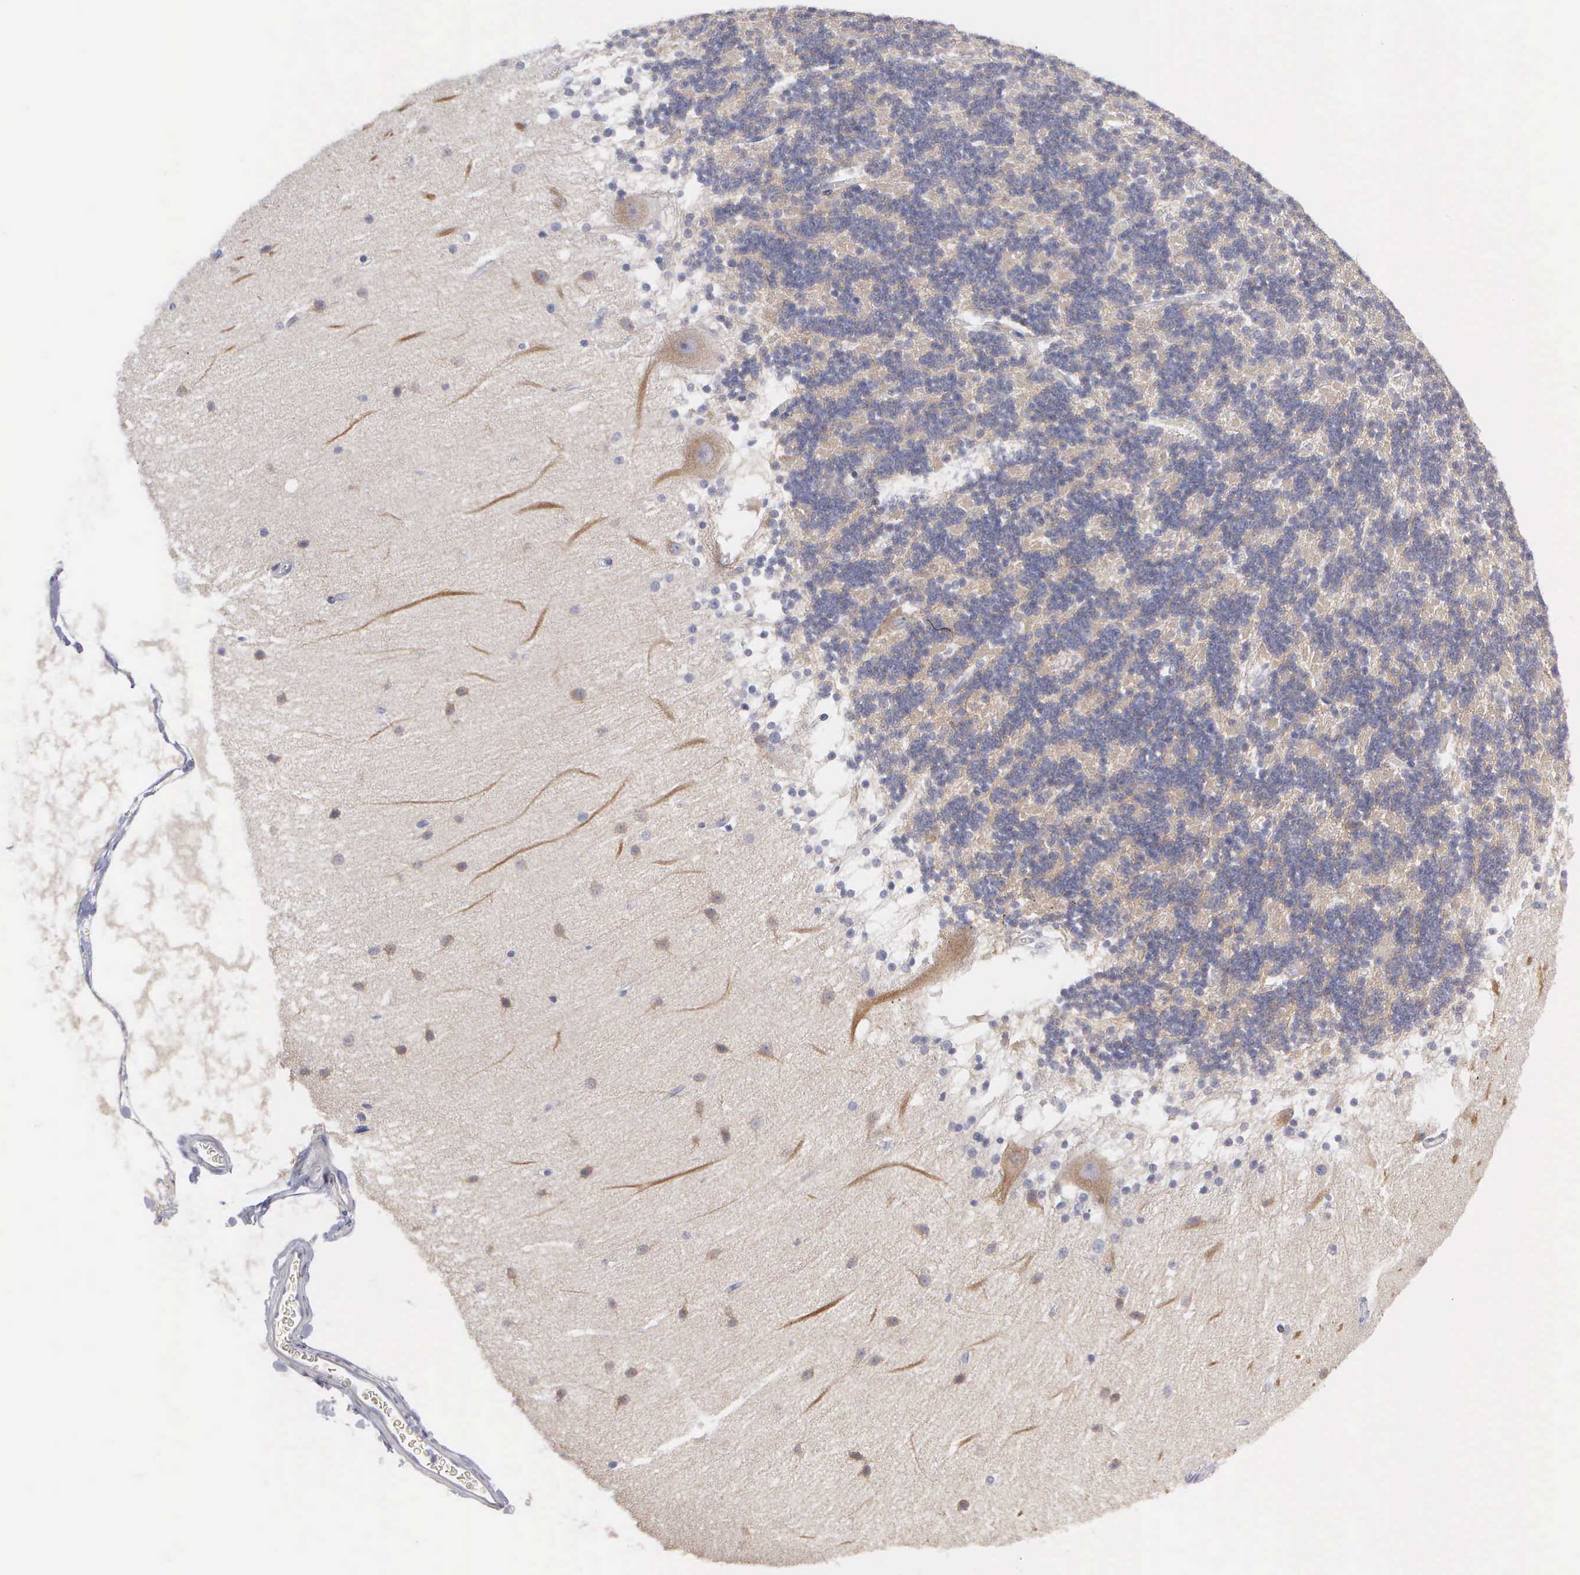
{"staining": {"intensity": "moderate", "quantity": ">75%", "location": "cytoplasmic/membranous"}, "tissue": "cerebellum", "cell_type": "Cells in granular layer", "image_type": "normal", "snomed": [{"axis": "morphology", "description": "Normal tissue, NOS"}, {"axis": "topography", "description": "Cerebellum"}], "caption": "There is medium levels of moderate cytoplasmic/membranous positivity in cells in granular layer of normal cerebellum, as demonstrated by immunohistochemical staining (brown color).", "gene": "CEP170B", "patient": {"sex": "female", "age": 54}}